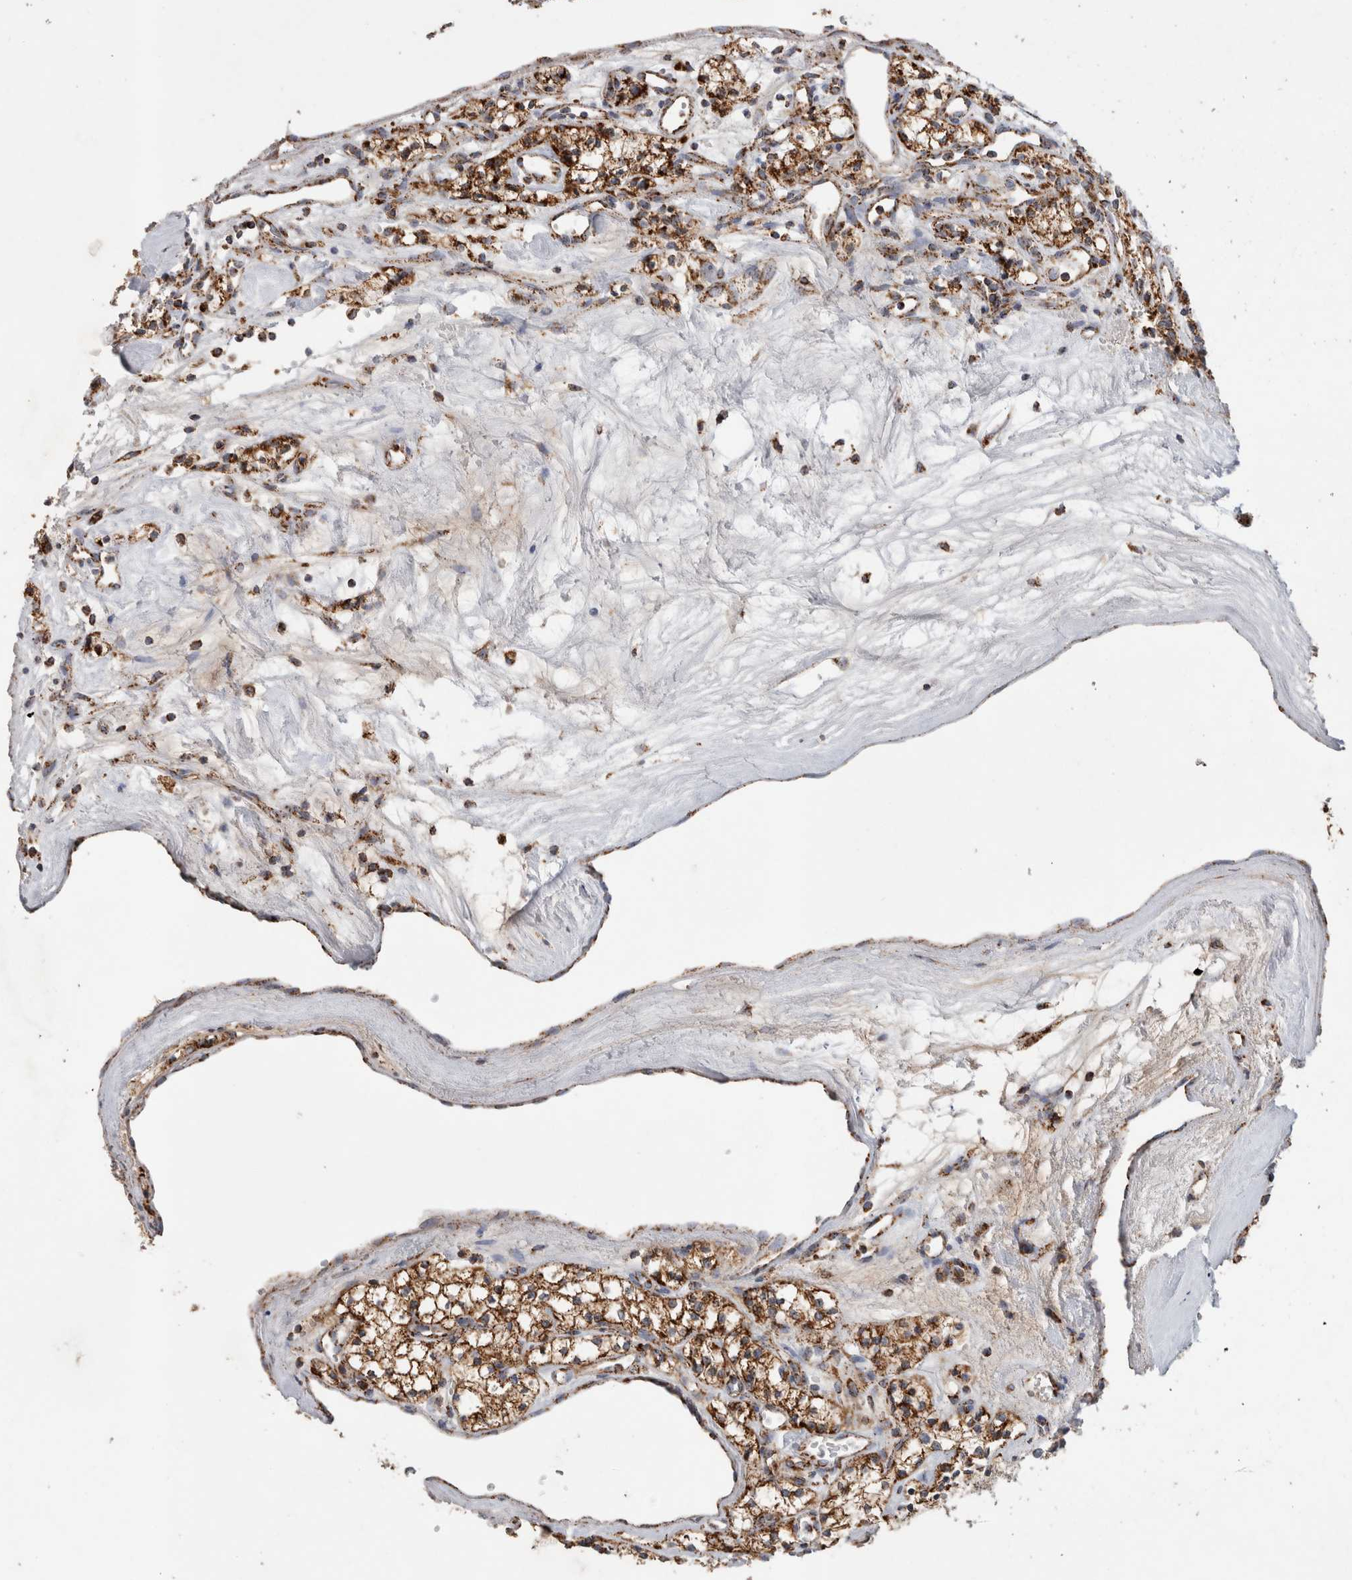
{"staining": {"intensity": "strong", "quantity": "<25%", "location": "cytoplasmic/membranous"}, "tissue": "renal cancer", "cell_type": "Tumor cells", "image_type": "cancer", "snomed": [{"axis": "morphology", "description": "Adenocarcinoma, NOS"}, {"axis": "topography", "description": "Kidney"}], "caption": "A medium amount of strong cytoplasmic/membranous expression is present in about <25% of tumor cells in renal adenocarcinoma tissue. (brown staining indicates protein expression, while blue staining denotes nuclei).", "gene": "IARS2", "patient": {"sex": "male", "age": 59}}